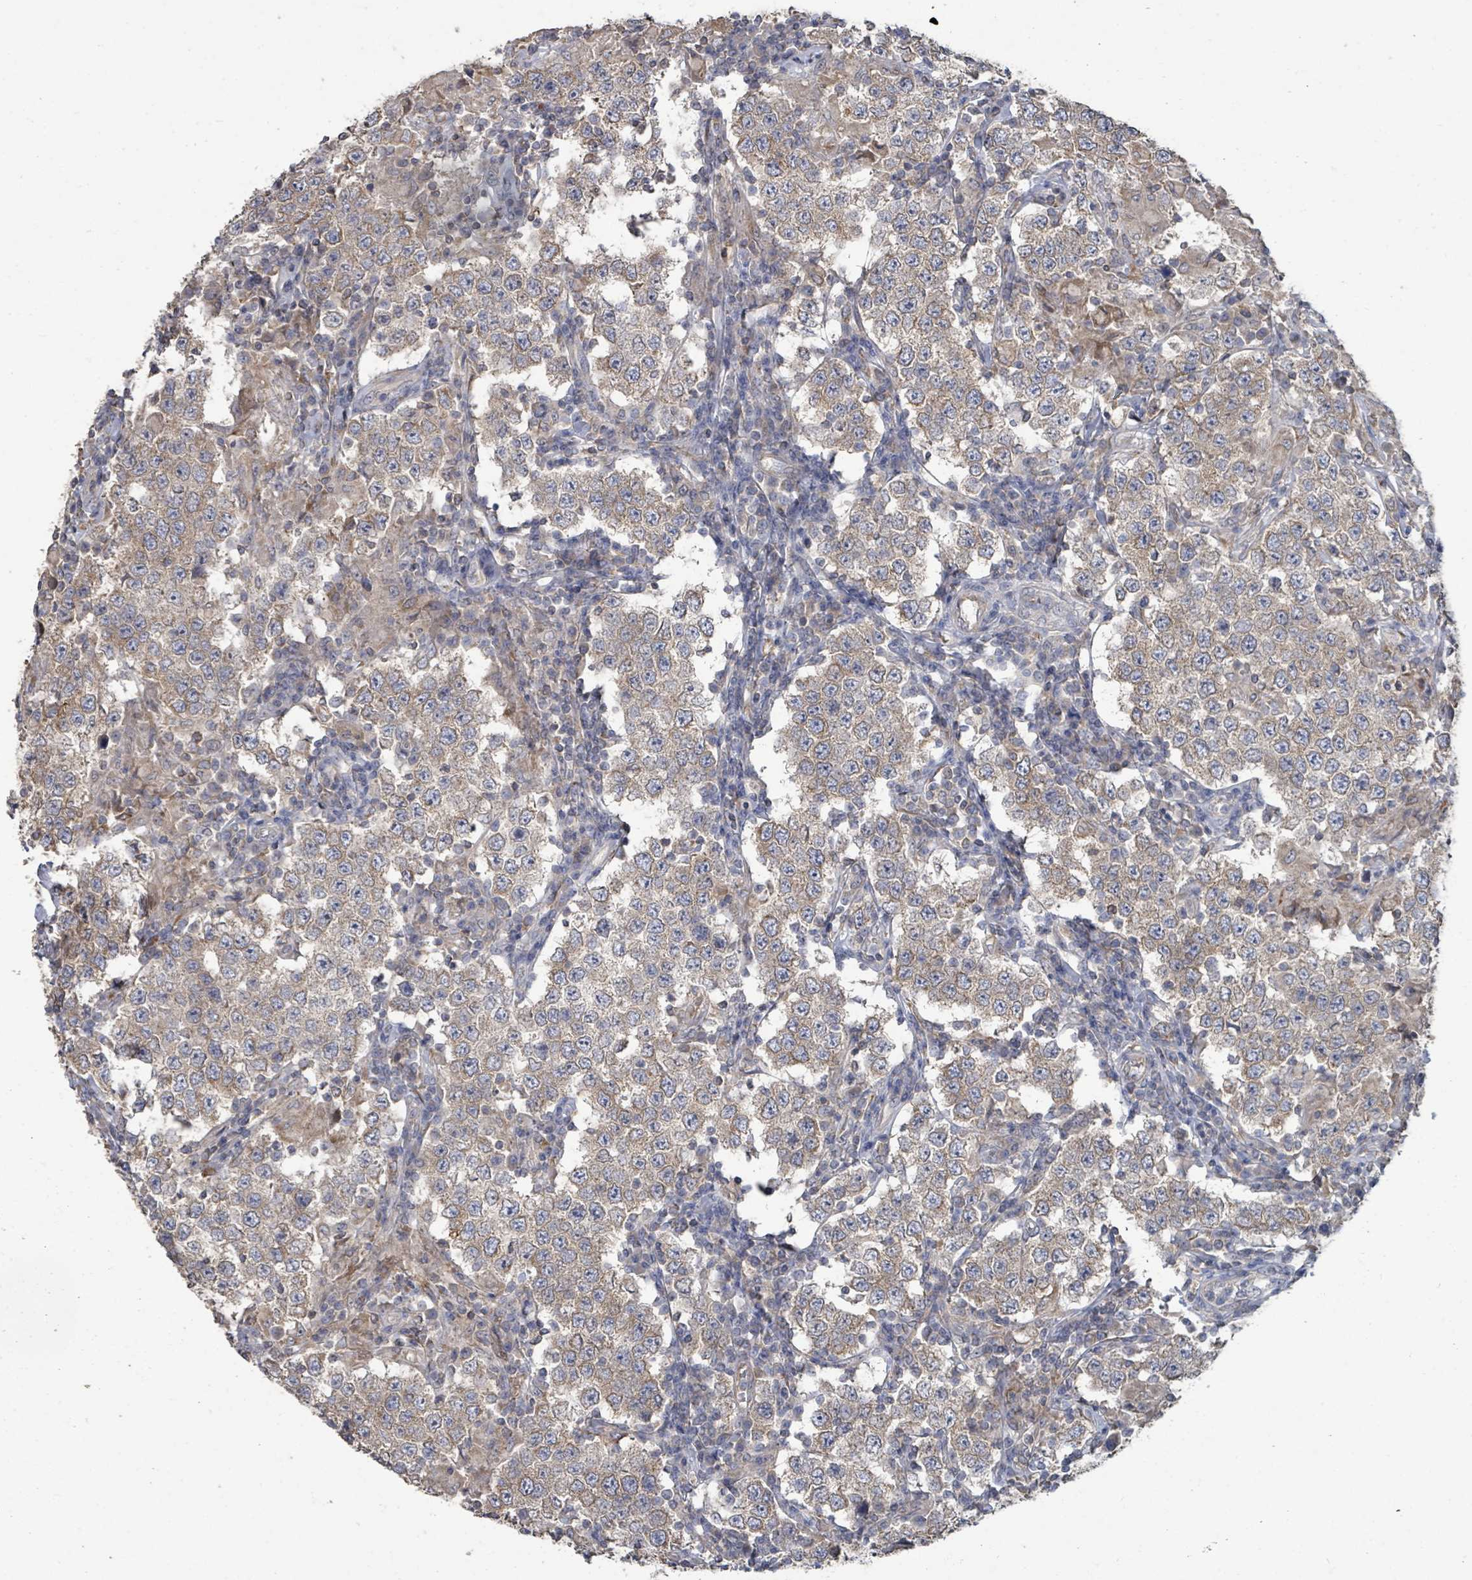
{"staining": {"intensity": "weak", "quantity": "25%-75%", "location": "cytoplasmic/membranous"}, "tissue": "testis cancer", "cell_type": "Tumor cells", "image_type": "cancer", "snomed": [{"axis": "morphology", "description": "Seminoma, NOS"}, {"axis": "morphology", "description": "Carcinoma, Embryonal, NOS"}, {"axis": "topography", "description": "Testis"}], "caption": "This is an image of IHC staining of testis cancer (embryonal carcinoma), which shows weak positivity in the cytoplasmic/membranous of tumor cells.", "gene": "SLC9A7", "patient": {"sex": "male", "age": 41}}